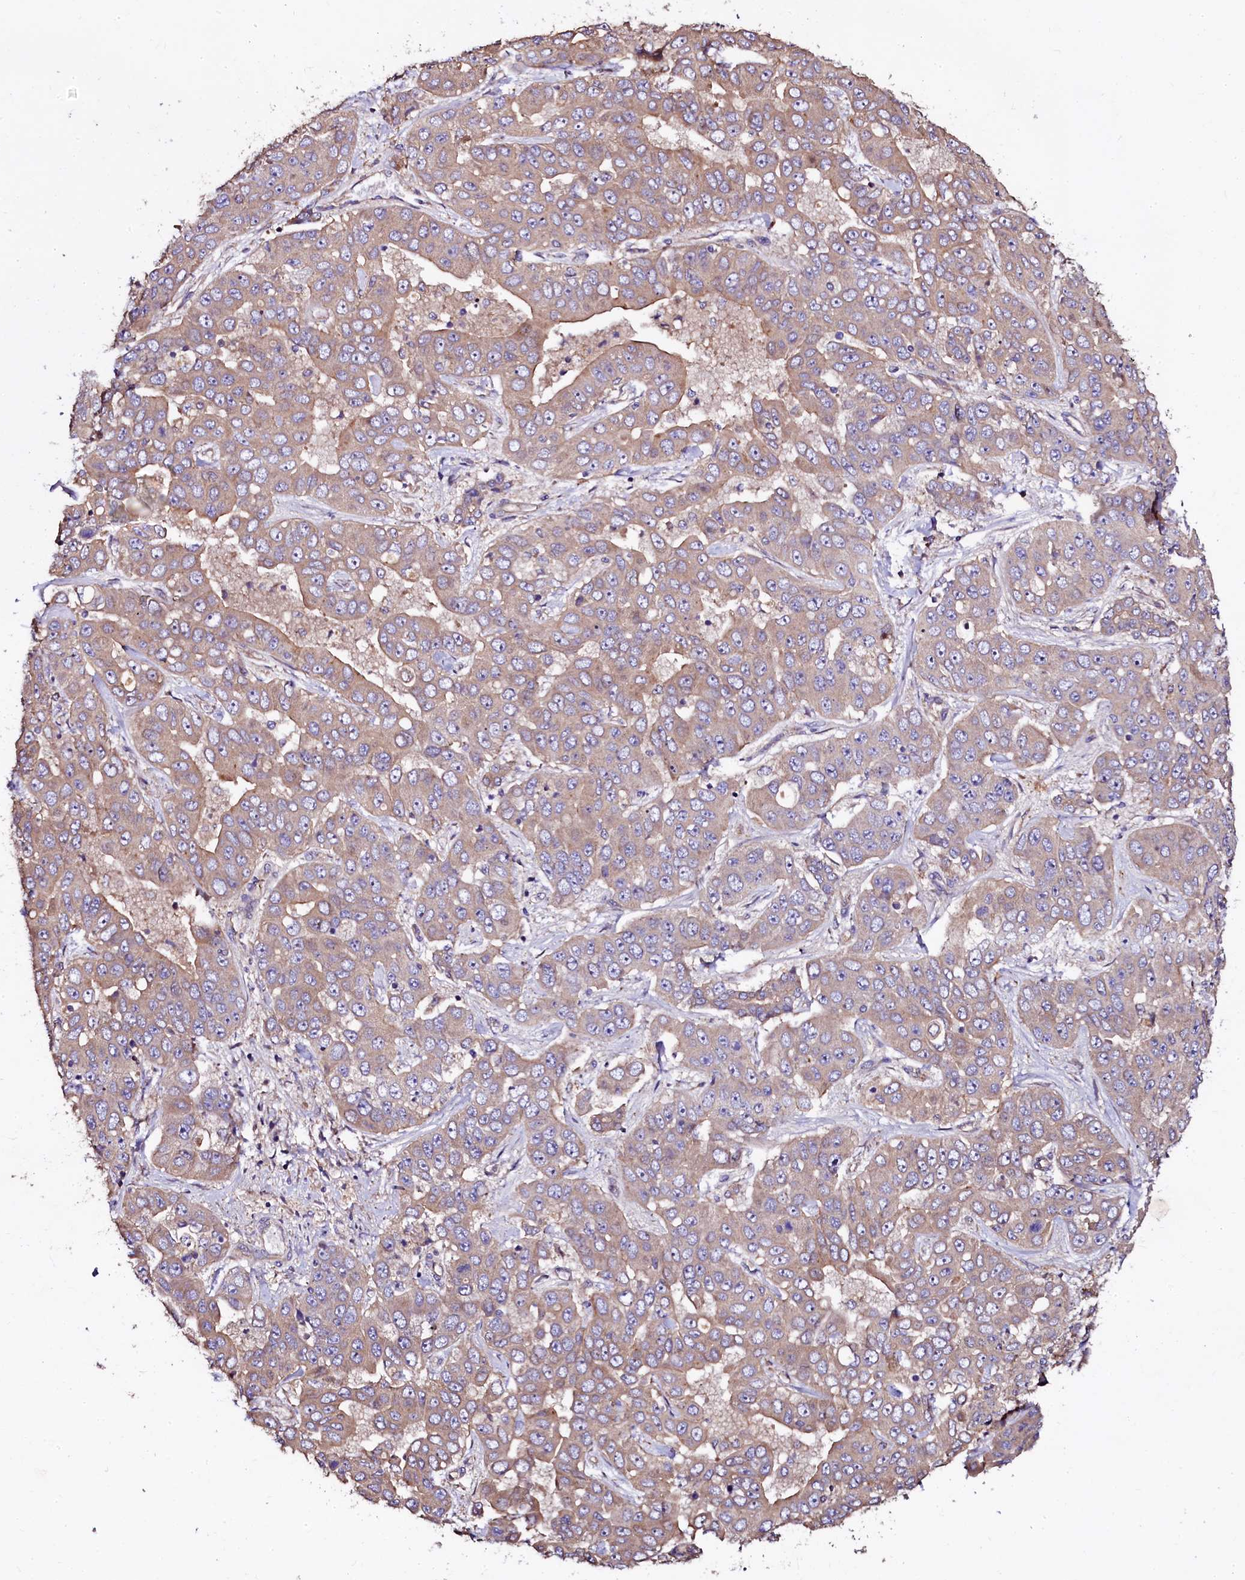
{"staining": {"intensity": "weak", "quantity": "25%-75%", "location": "cytoplasmic/membranous"}, "tissue": "liver cancer", "cell_type": "Tumor cells", "image_type": "cancer", "snomed": [{"axis": "morphology", "description": "Cholangiocarcinoma"}, {"axis": "topography", "description": "Liver"}], "caption": "Protein staining by immunohistochemistry demonstrates weak cytoplasmic/membranous expression in about 25%-75% of tumor cells in liver cholangiocarcinoma.", "gene": "APPL2", "patient": {"sex": "female", "age": 52}}